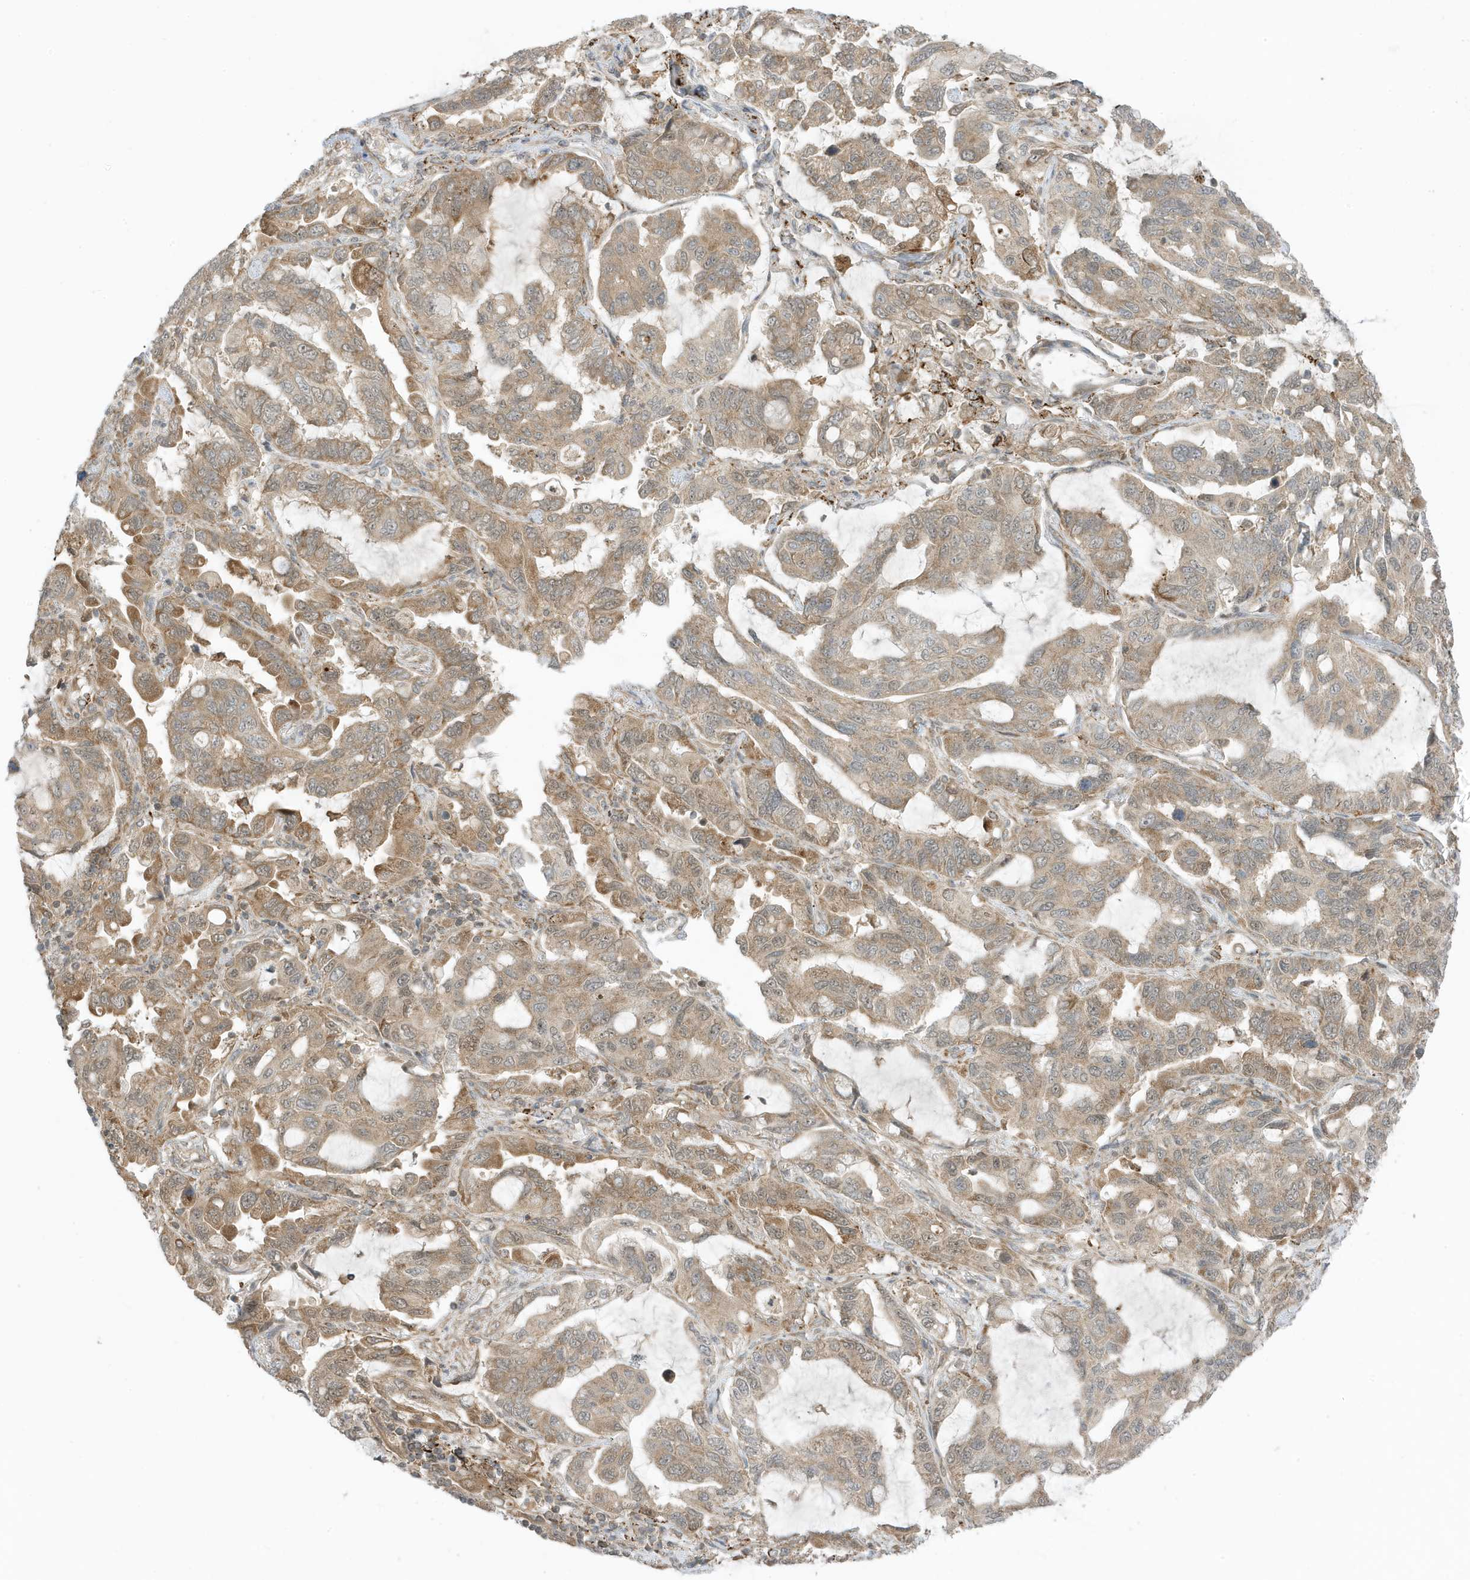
{"staining": {"intensity": "weak", "quantity": ">75%", "location": "cytoplasmic/membranous"}, "tissue": "lung cancer", "cell_type": "Tumor cells", "image_type": "cancer", "snomed": [{"axis": "morphology", "description": "Adenocarcinoma, NOS"}, {"axis": "topography", "description": "Lung"}], "caption": "Tumor cells show weak cytoplasmic/membranous expression in about >75% of cells in lung cancer.", "gene": "DHX36", "patient": {"sex": "male", "age": 64}}